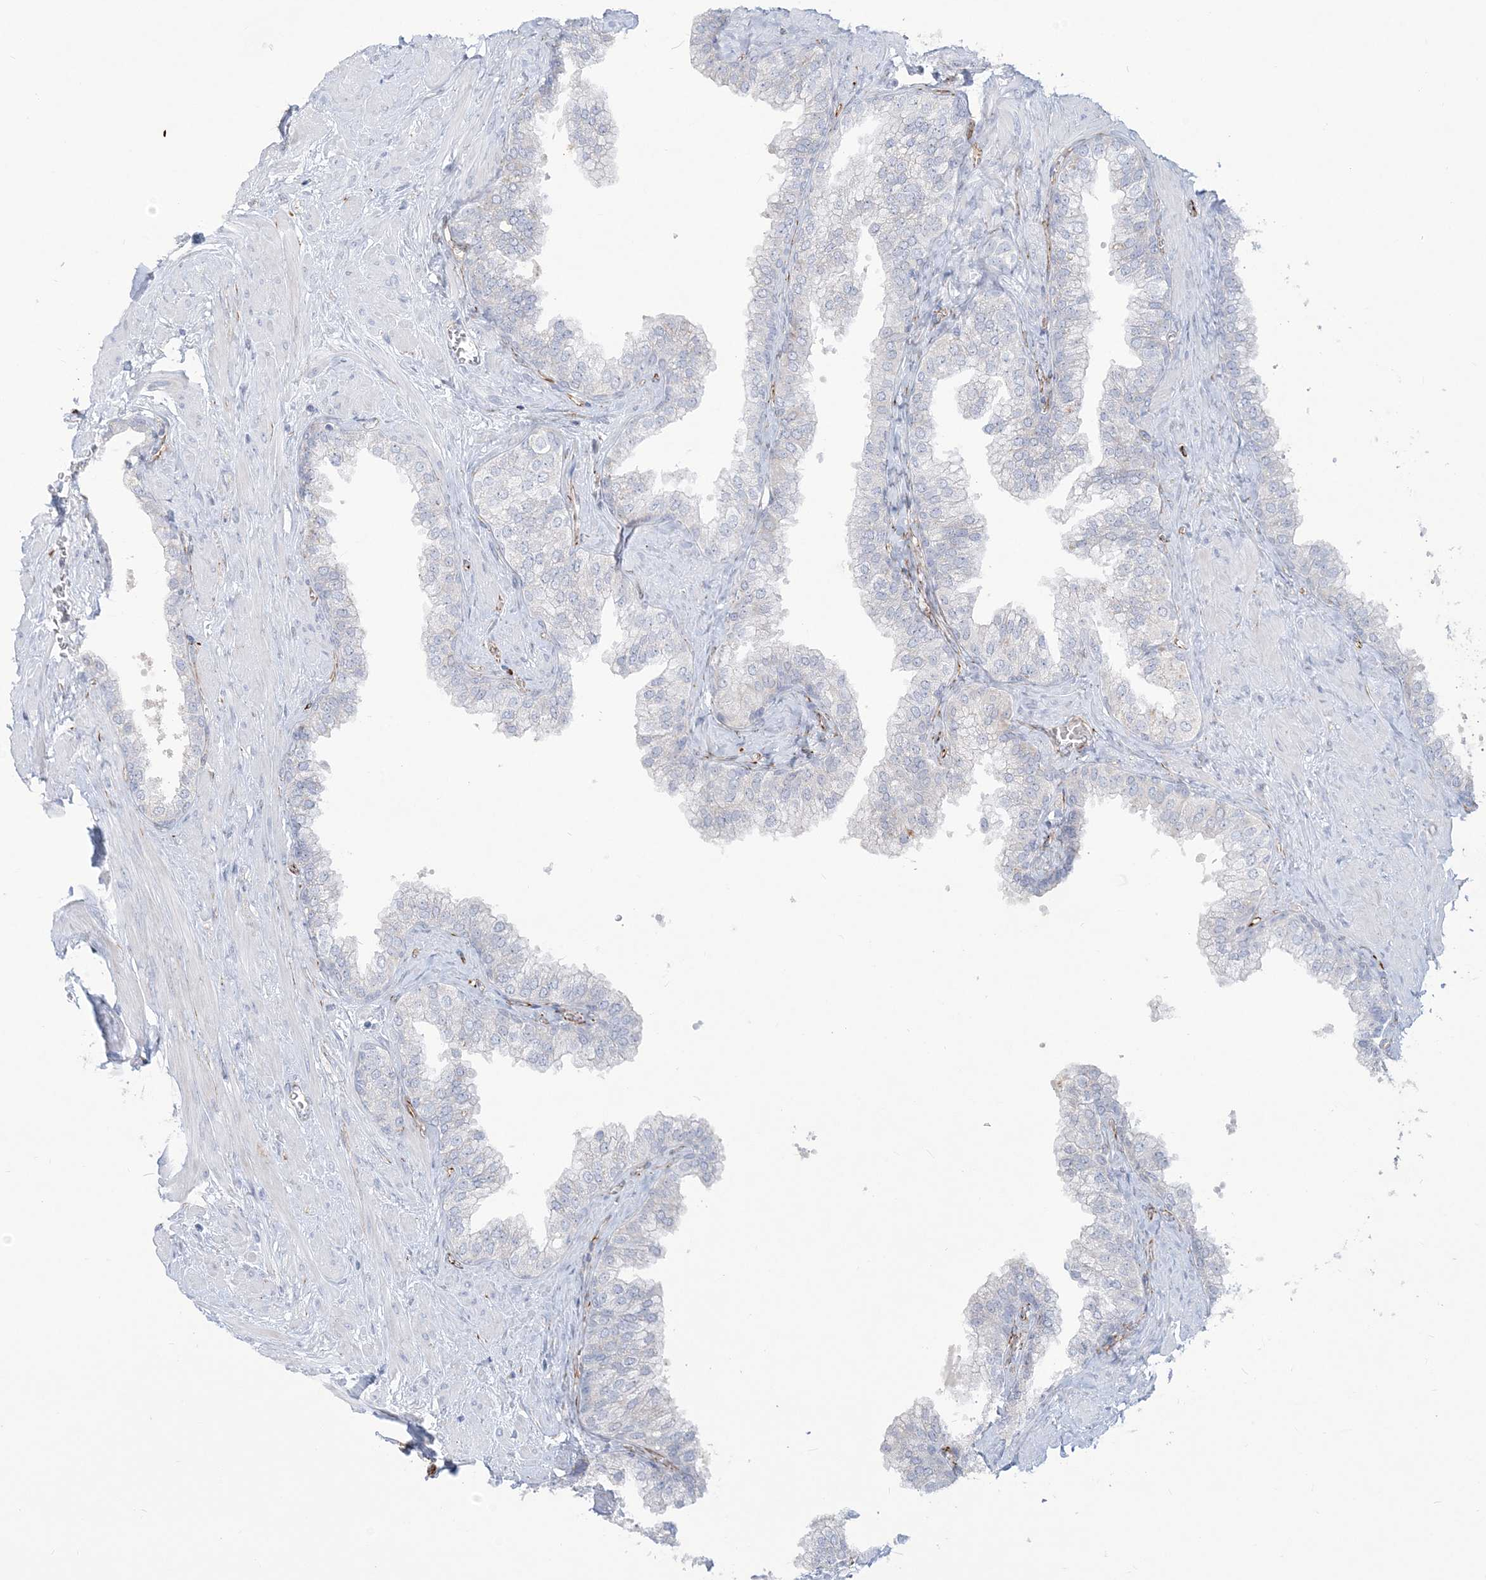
{"staining": {"intensity": "negative", "quantity": "none", "location": "none"}, "tissue": "prostate", "cell_type": "Glandular cells", "image_type": "normal", "snomed": [{"axis": "morphology", "description": "Normal tissue, NOS"}, {"axis": "morphology", "description": "Urothelial carcinoma, Low grade"}, {"axis": "topography", "description": "Urinary bladder"}, {"axis": "topography", "description": "Prostate"}], "caption": "A photomicrograph of human prostate is negative for staining in glandular cells. Brightfield microscopy of immunohistochemistry stained with DAB (3,3'-diaminobenzidine) (brown) and hematoxylin (blue), captured at high magnification.", "gene": "PPIL6", "patient": {"sex": "male", "age": 60}}